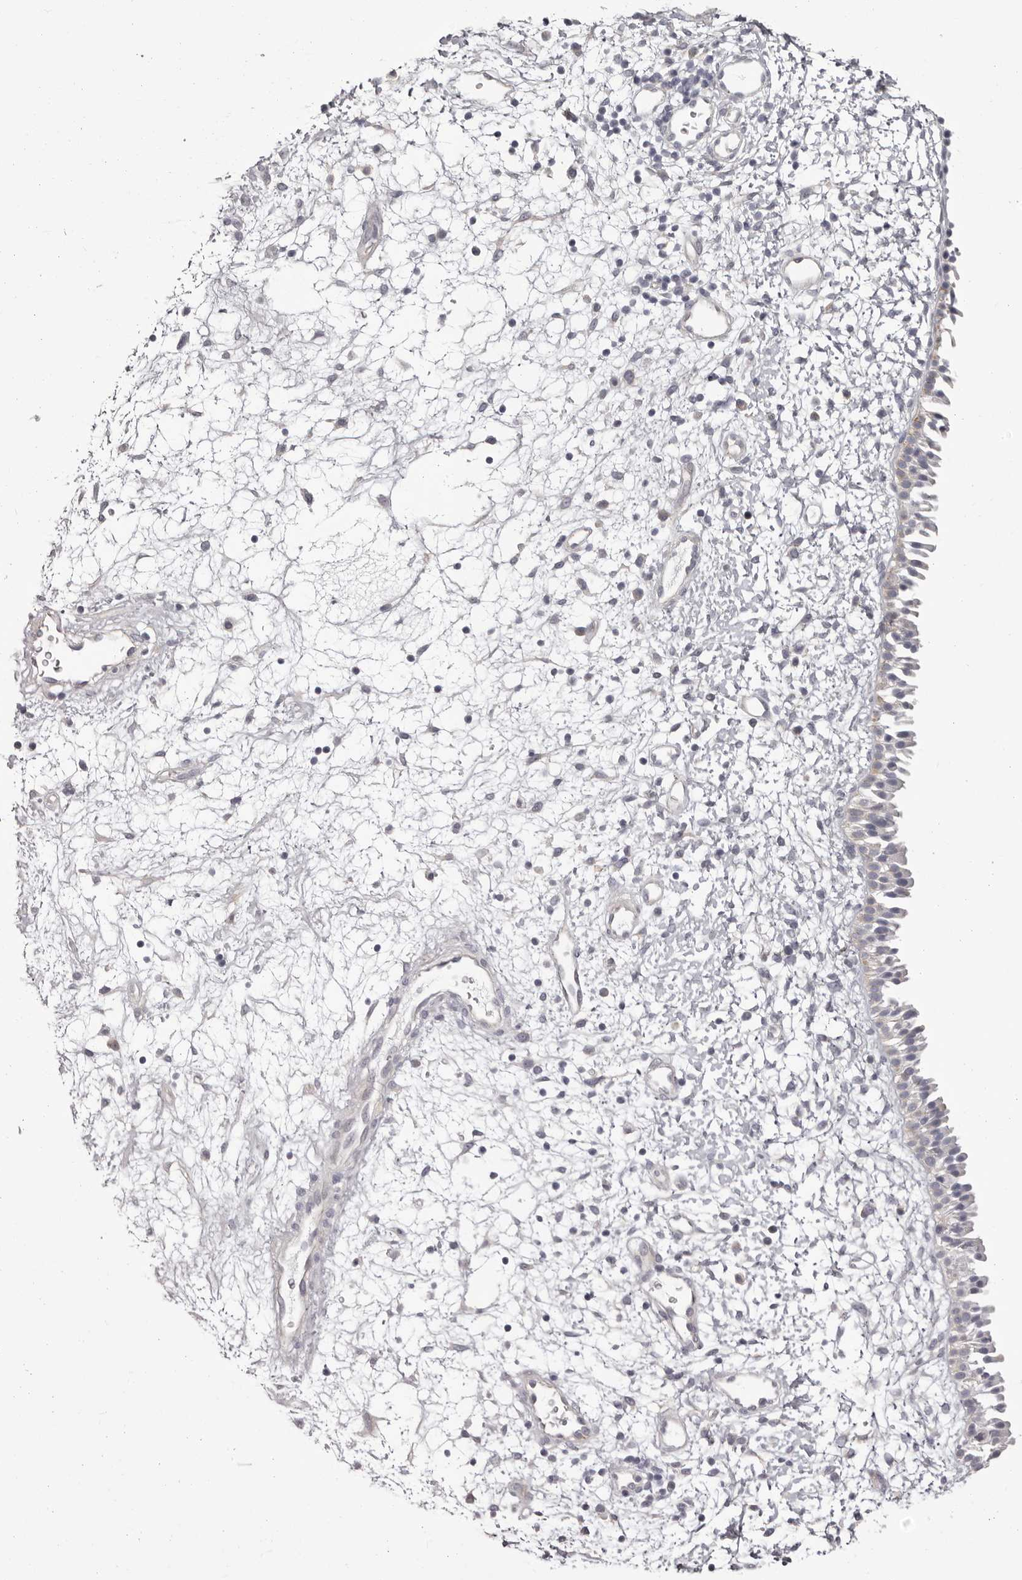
{"staining": {"intensity": "moderate", "quantity": "25%-75%", "location": "cytoplasmic/membranous"}, "tissue": "nasopharynx", "cell_type": "Respiratory epithelial cells", "image_type": "normal", "snomed": [{"axis": "morphology", "description": "Normal tissue, NOS"}, {"axis": "topography", "description": "Nasopharynx"}], "caption": "Moderate cytoplasmic/membranous staining for a protein is appreciated in about 25%-75% of respiratory epithelial cells of normal nasopharynx using IHC.", "gene": "OTUD3", "patient": {"sex": "male", "age": 22}}